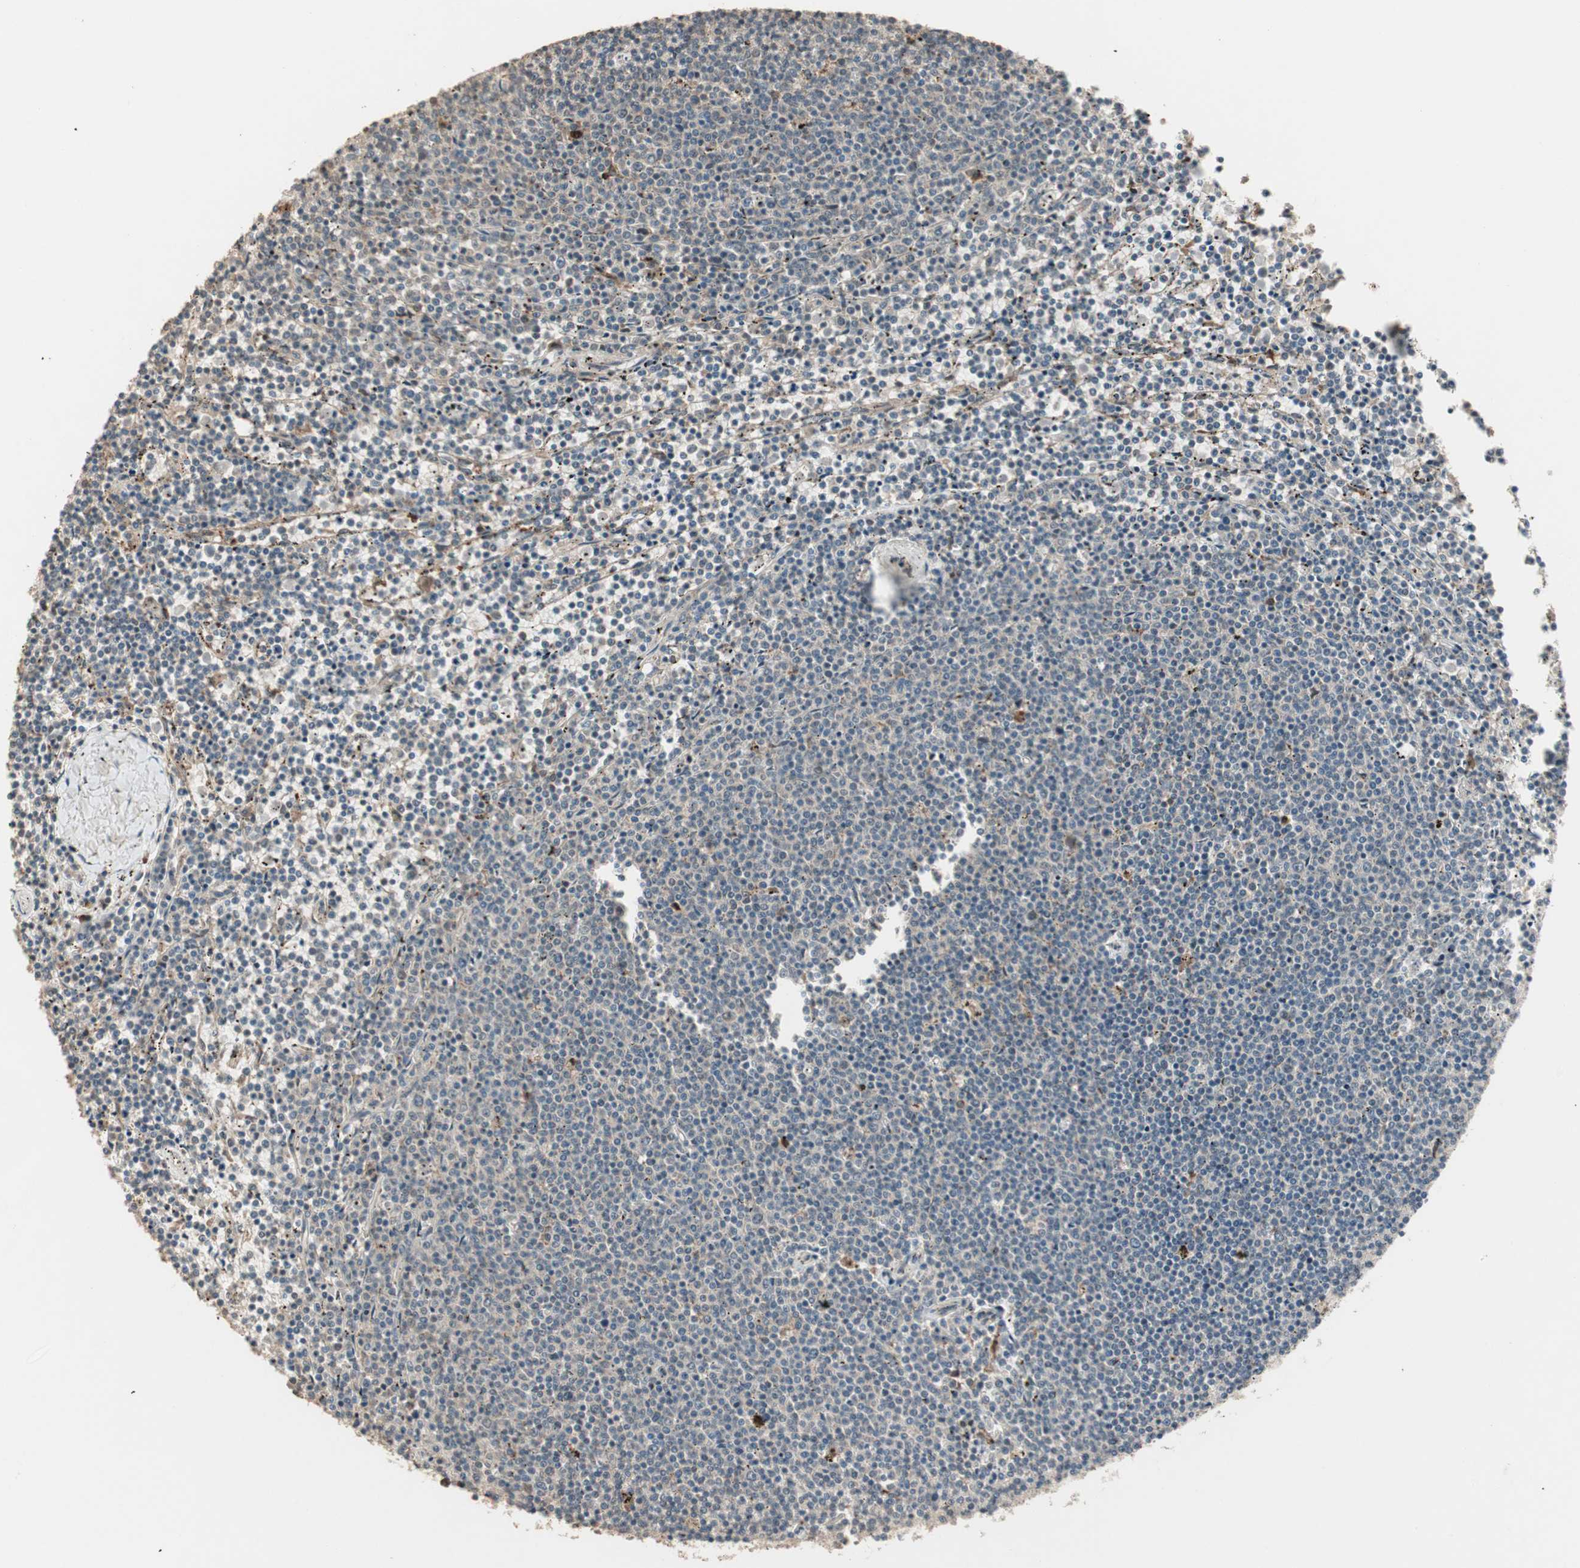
{"staining": {"intensity": "weak", "quantity": "25%-75%", "location": "cytoplasmic/membranous"}, "tissue": "lymphoma", "cell_type": "Tumor cells", "image_type": "cancer", "snomed": [{"axis": "morphology", "description": "Malignant lymphoma, non-Hodgkin's type, Low grade"}, {"axis": "topography", "description": "Spleen"}], "caption": "Malignant lymphoma, non-Hodgkin's type (low-grade) stained with a brown dye shows weak cytoplasmic/membranous positive staining in about 25%-75% of tumor cells.", "gene": "ZSCAN31", "patient": {"sex": "female", "age": 50}}